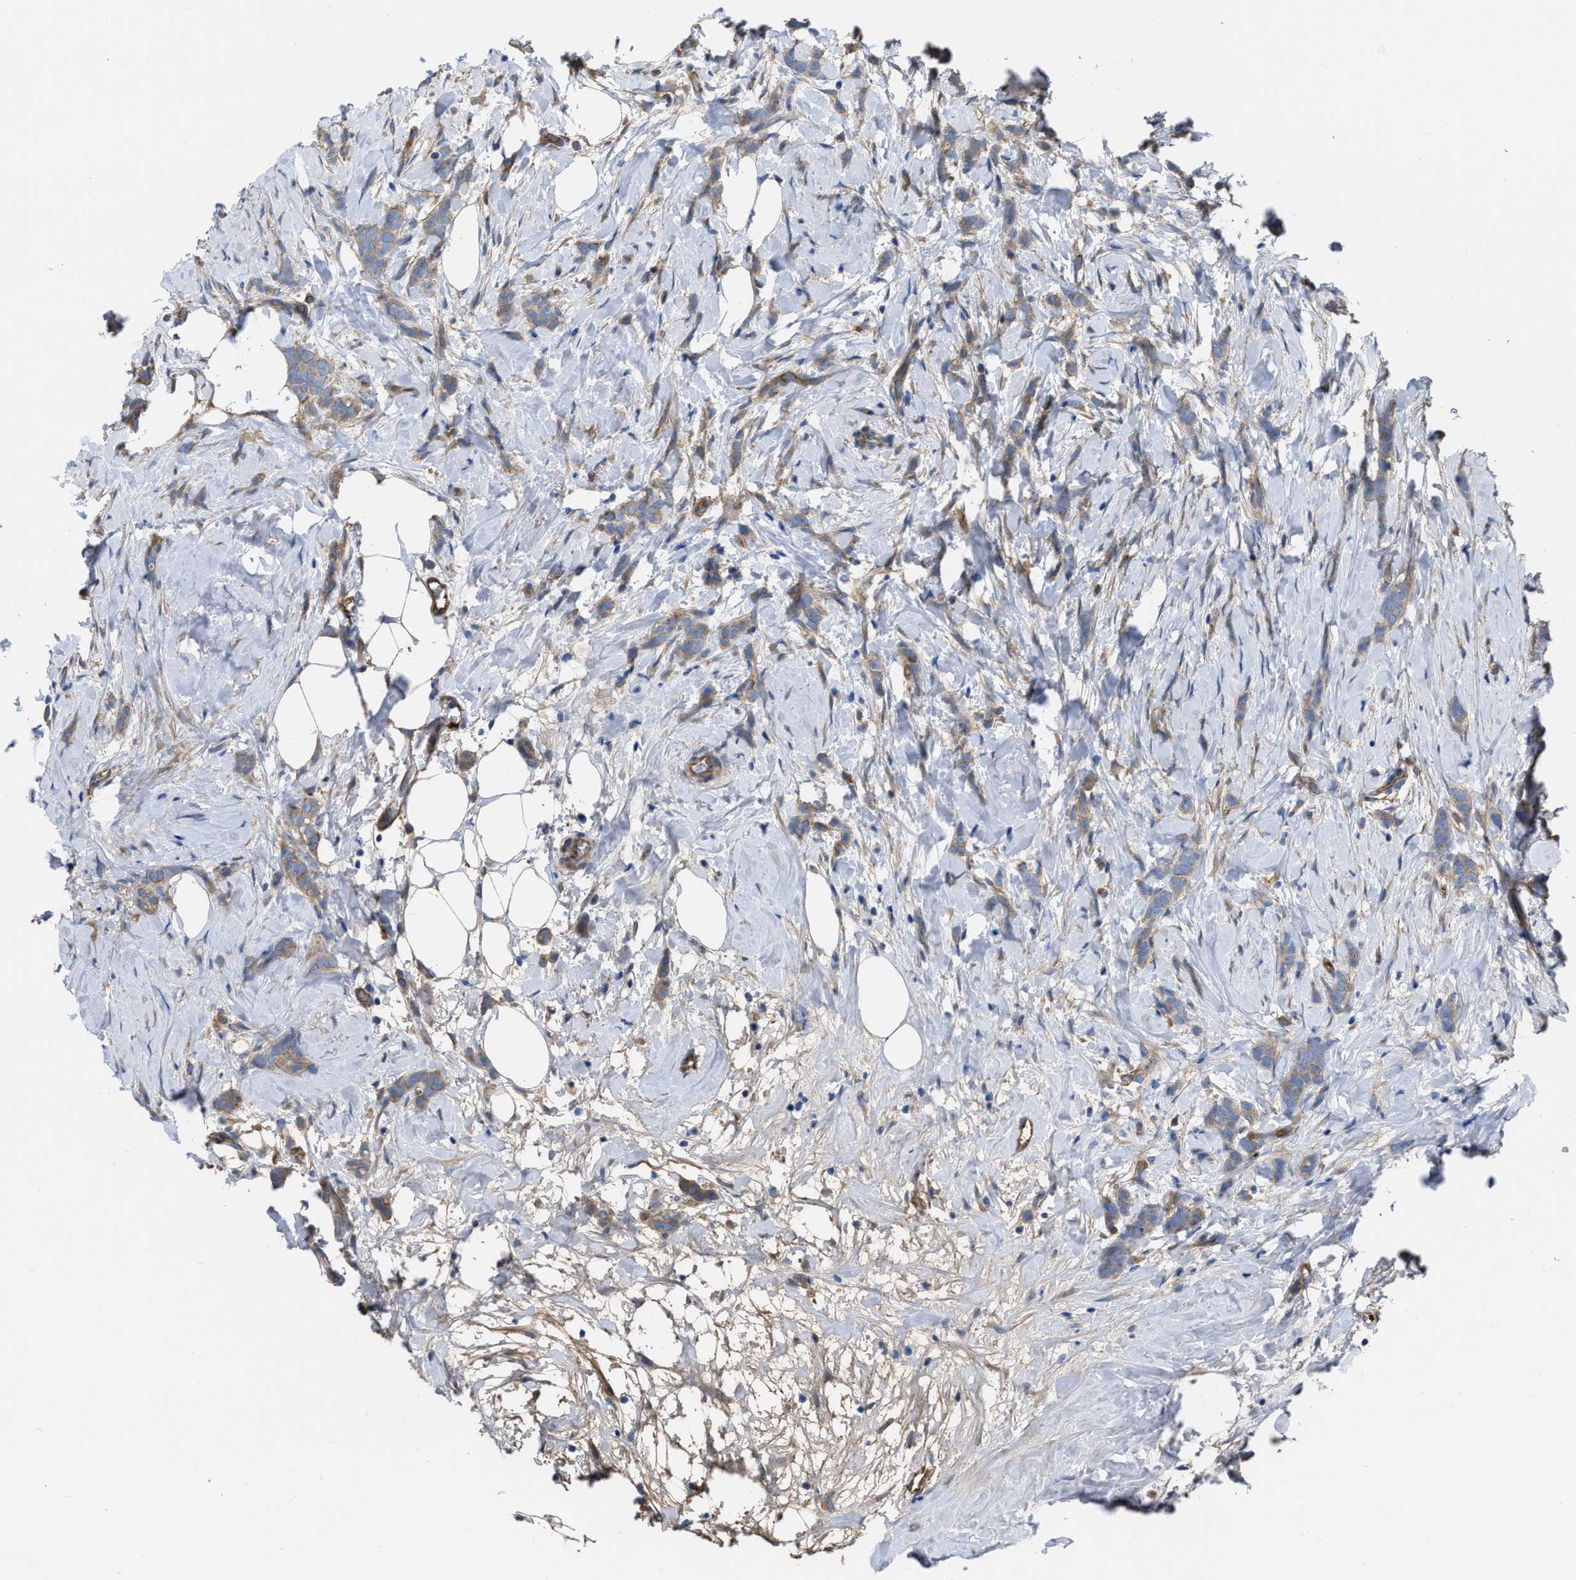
{"staining": {"intensity": "weak", "quantity": ">75%", "location": "cytoplasmic/membranous"}, "tissue": "breast cancer", "cell_type": "Tumor cells", "image_type": "cancer", "snomed": [{"axis": "morphology", "description": "Lobular carcinoma, in situ"}, {"axis": "morphology", "description": "Lobular carcinoma"}, {"axis": "topography", "description": "Breast"}], "caption": "DAB (3,3'-diaminobenzidine) immunohistochemical staining of breast cancer (lobular carcinoma) shows weak cytoplasmic/membranous protein positivity in about >75% of tumor cells.", "gene": "TRIOBP", "patient": {"sex": "female", "age": 41}}